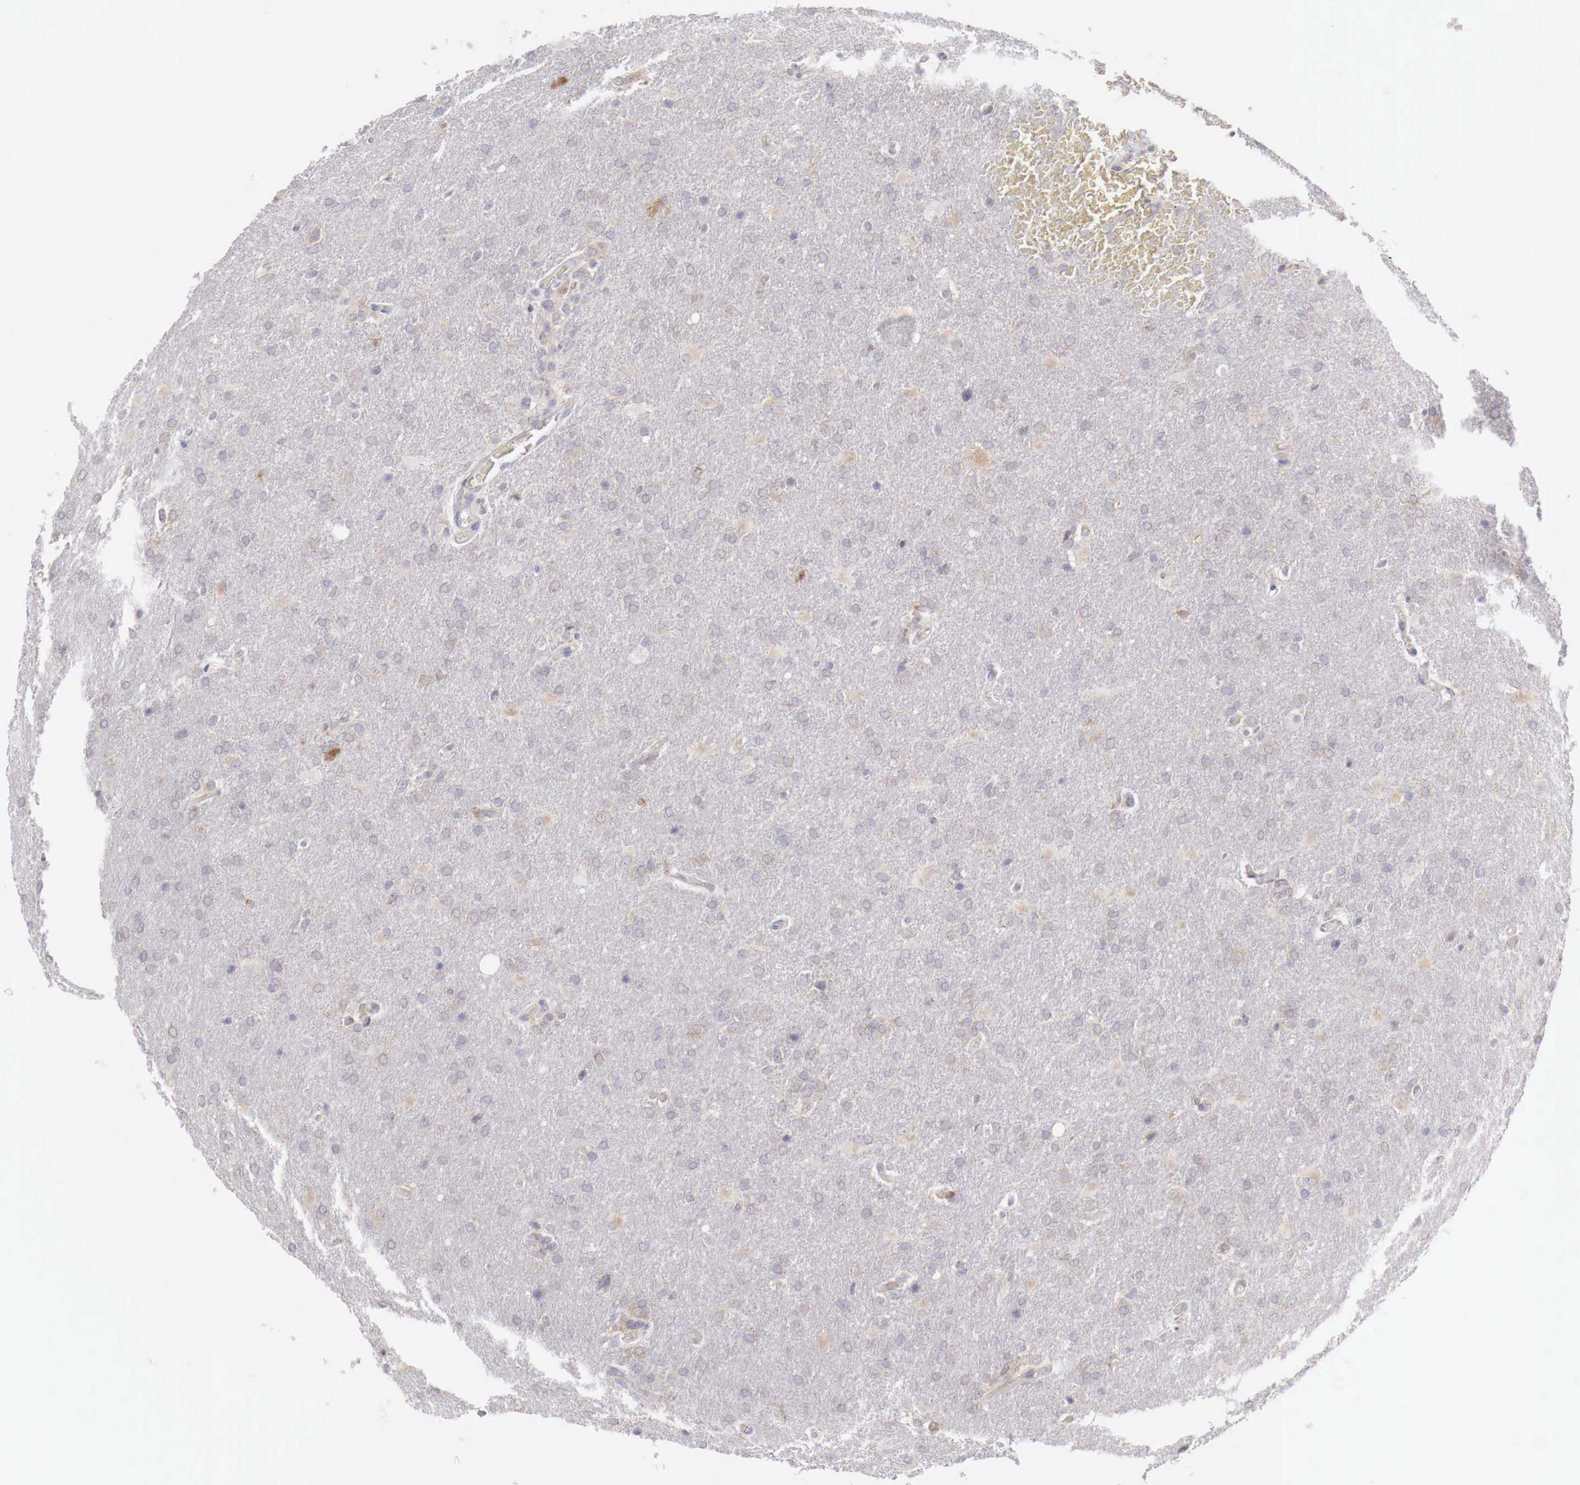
{"staining": {"intensity": "weak", "quantity": "<25%", "location": "cytoplasmic/membranous"}, "tissue": "glioma", "cell_type": "Tumor cells", "image_type": "cancer", "snomed": [{"axis": "morphology", "description": "Glioma, malignant, High grade"}, {"axis": "topography", "description": "Brain"}], "caption": "Human malignant high-grade glioma stained for a protein using immunohistochemistry (IHC) demonstrates no staining in tumor cells.", "gene": "NSDHL", "patient": {"sex": "male", "age": 68}}